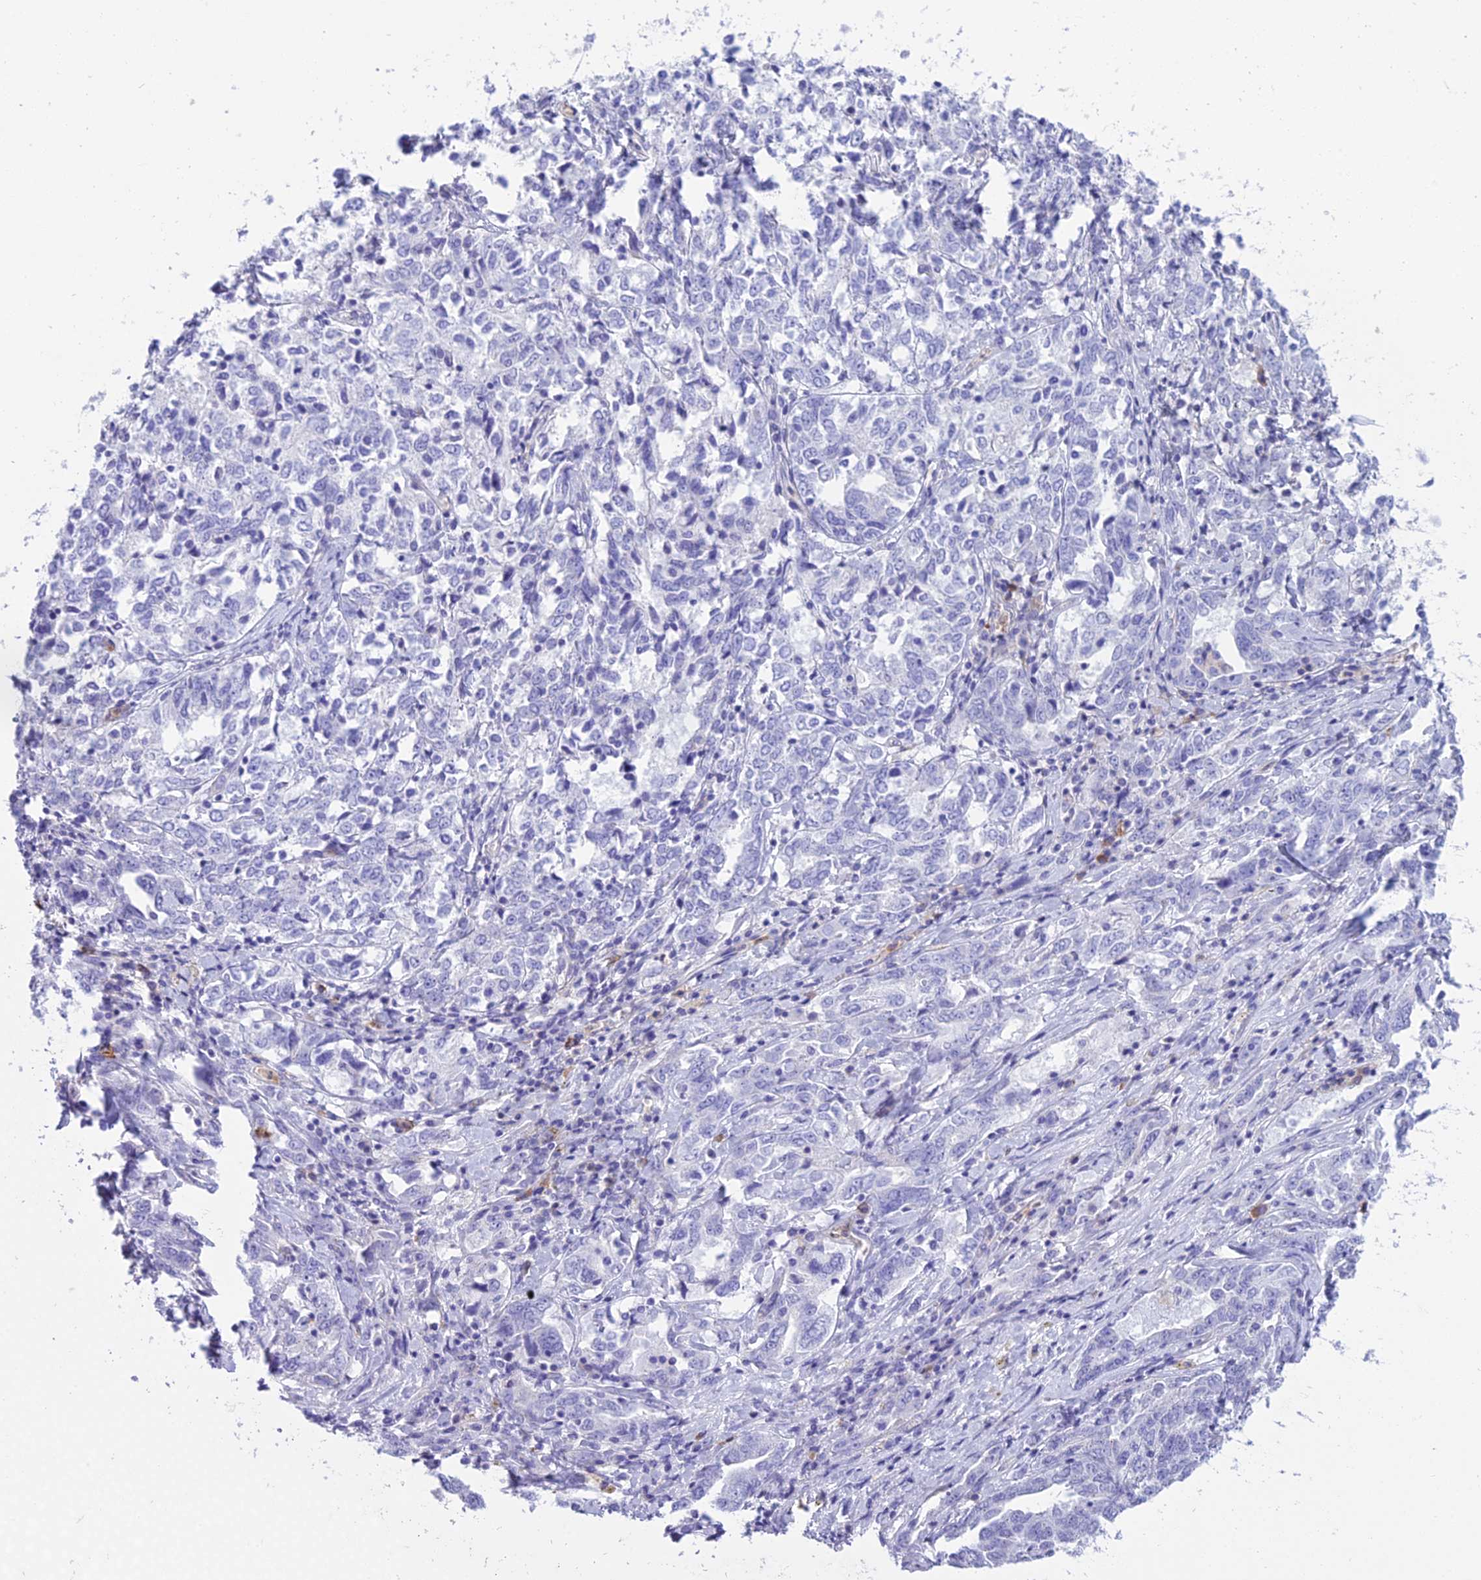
{"staining": {"intensity": "negative", "quantity": "none", "location": "none"}, "tissue": "ovarian cancer", "cell_type": "Tumor cells", "image_type": "cancer", "snomed": [{"axis": "morphology", "description": "Carcinoma, endometroid"}, {"axis": "topography", "description": "Ovary"}], "caption": "Tumor cells are negative for brown protein staining in endometroid carcinoma (ovarian).", "gene": "OR1Q1", "patient": {"sex": "female", "age": 62}}